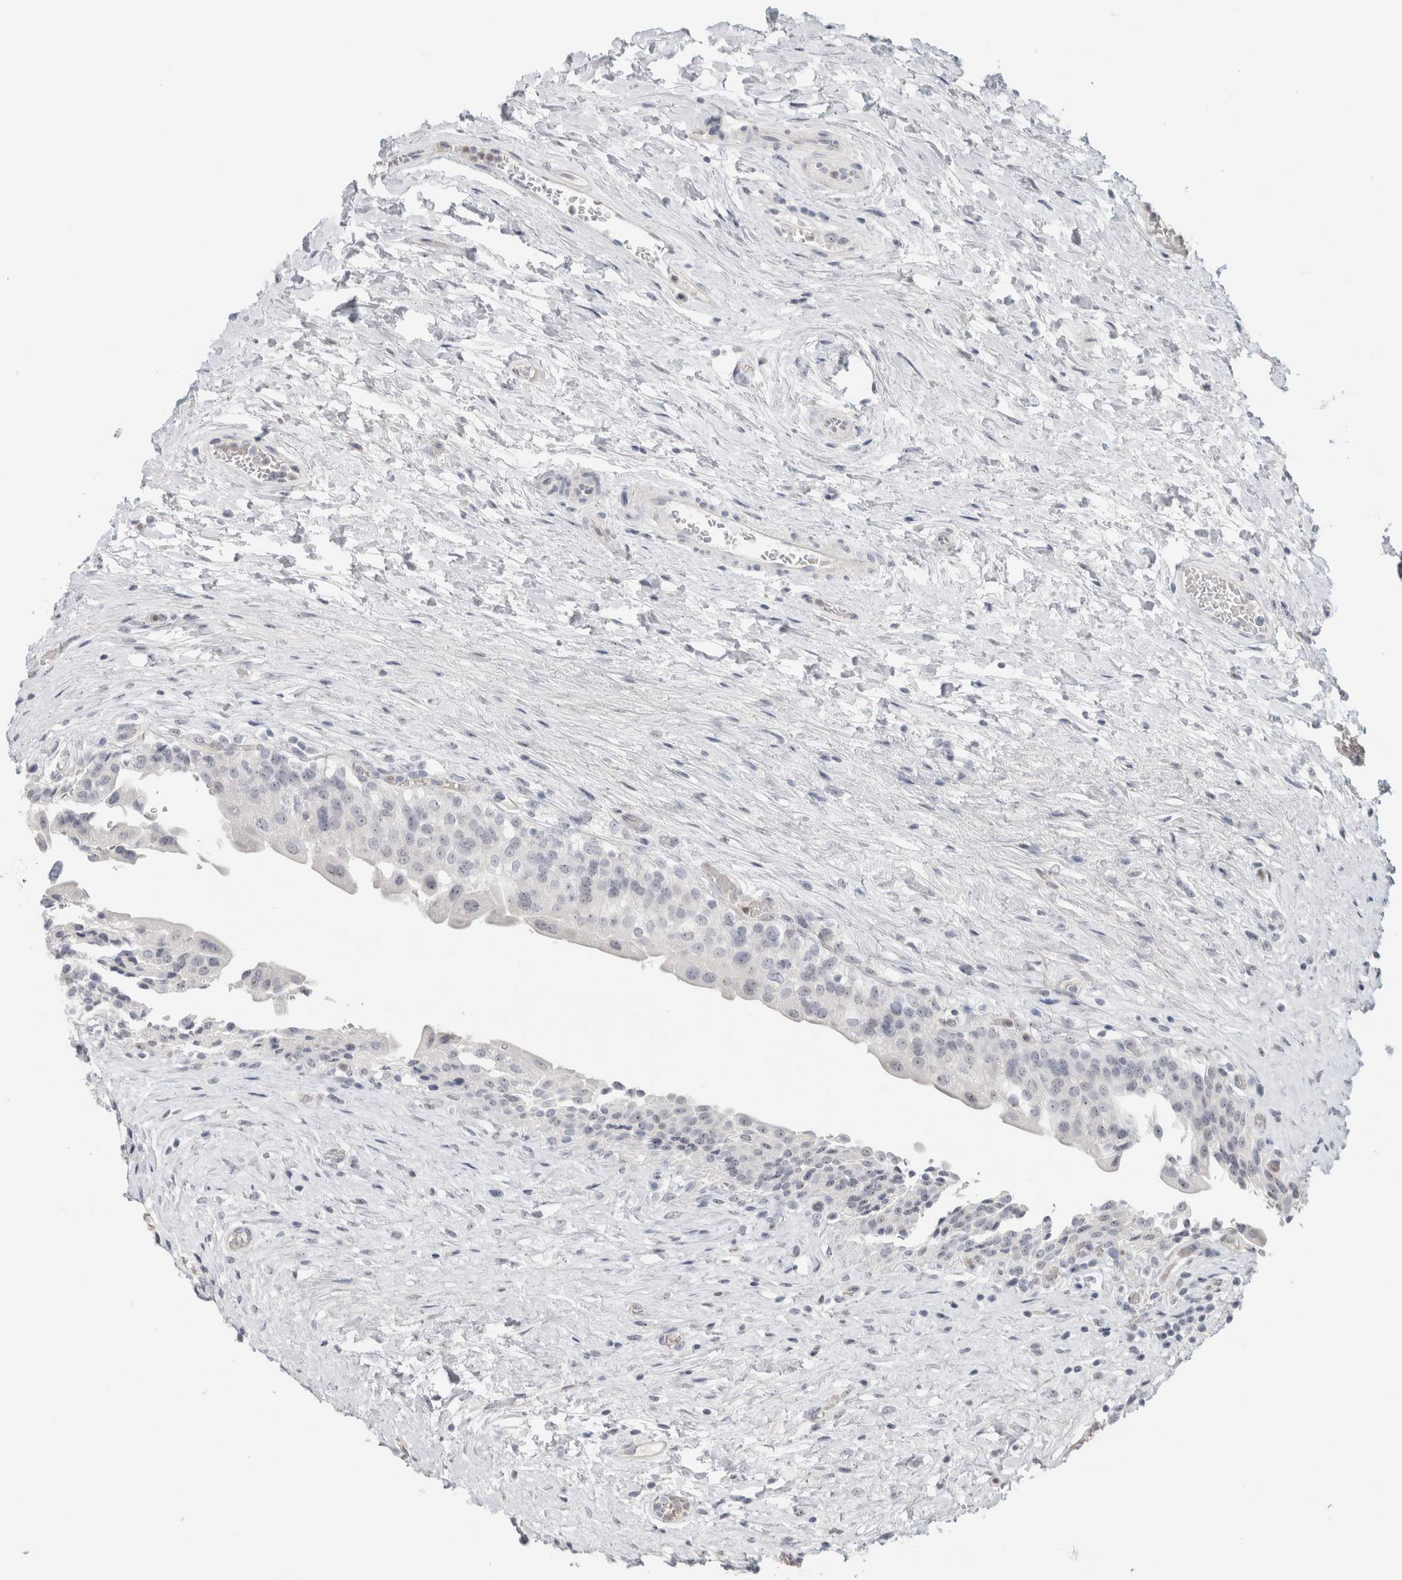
{"staining": {"intensity": "negative", "quantity": "none", "location": "none"}, "tissue": "urinary bladder", "cell_type": "Urothelial cells", "image_type": "normal", "snomed": [{"axis": "morphology", "description": "Normal tissue, NOS"}, {"axis": "topography", "description": "Urinary bladder"}], "caption": "This is an immunohistochemistry image of unremarkable human urinary bladder. There is no positivity in urothelial cells.", "gene": "FMR1NB", "patient": {"sex": "male", "age": 74}}